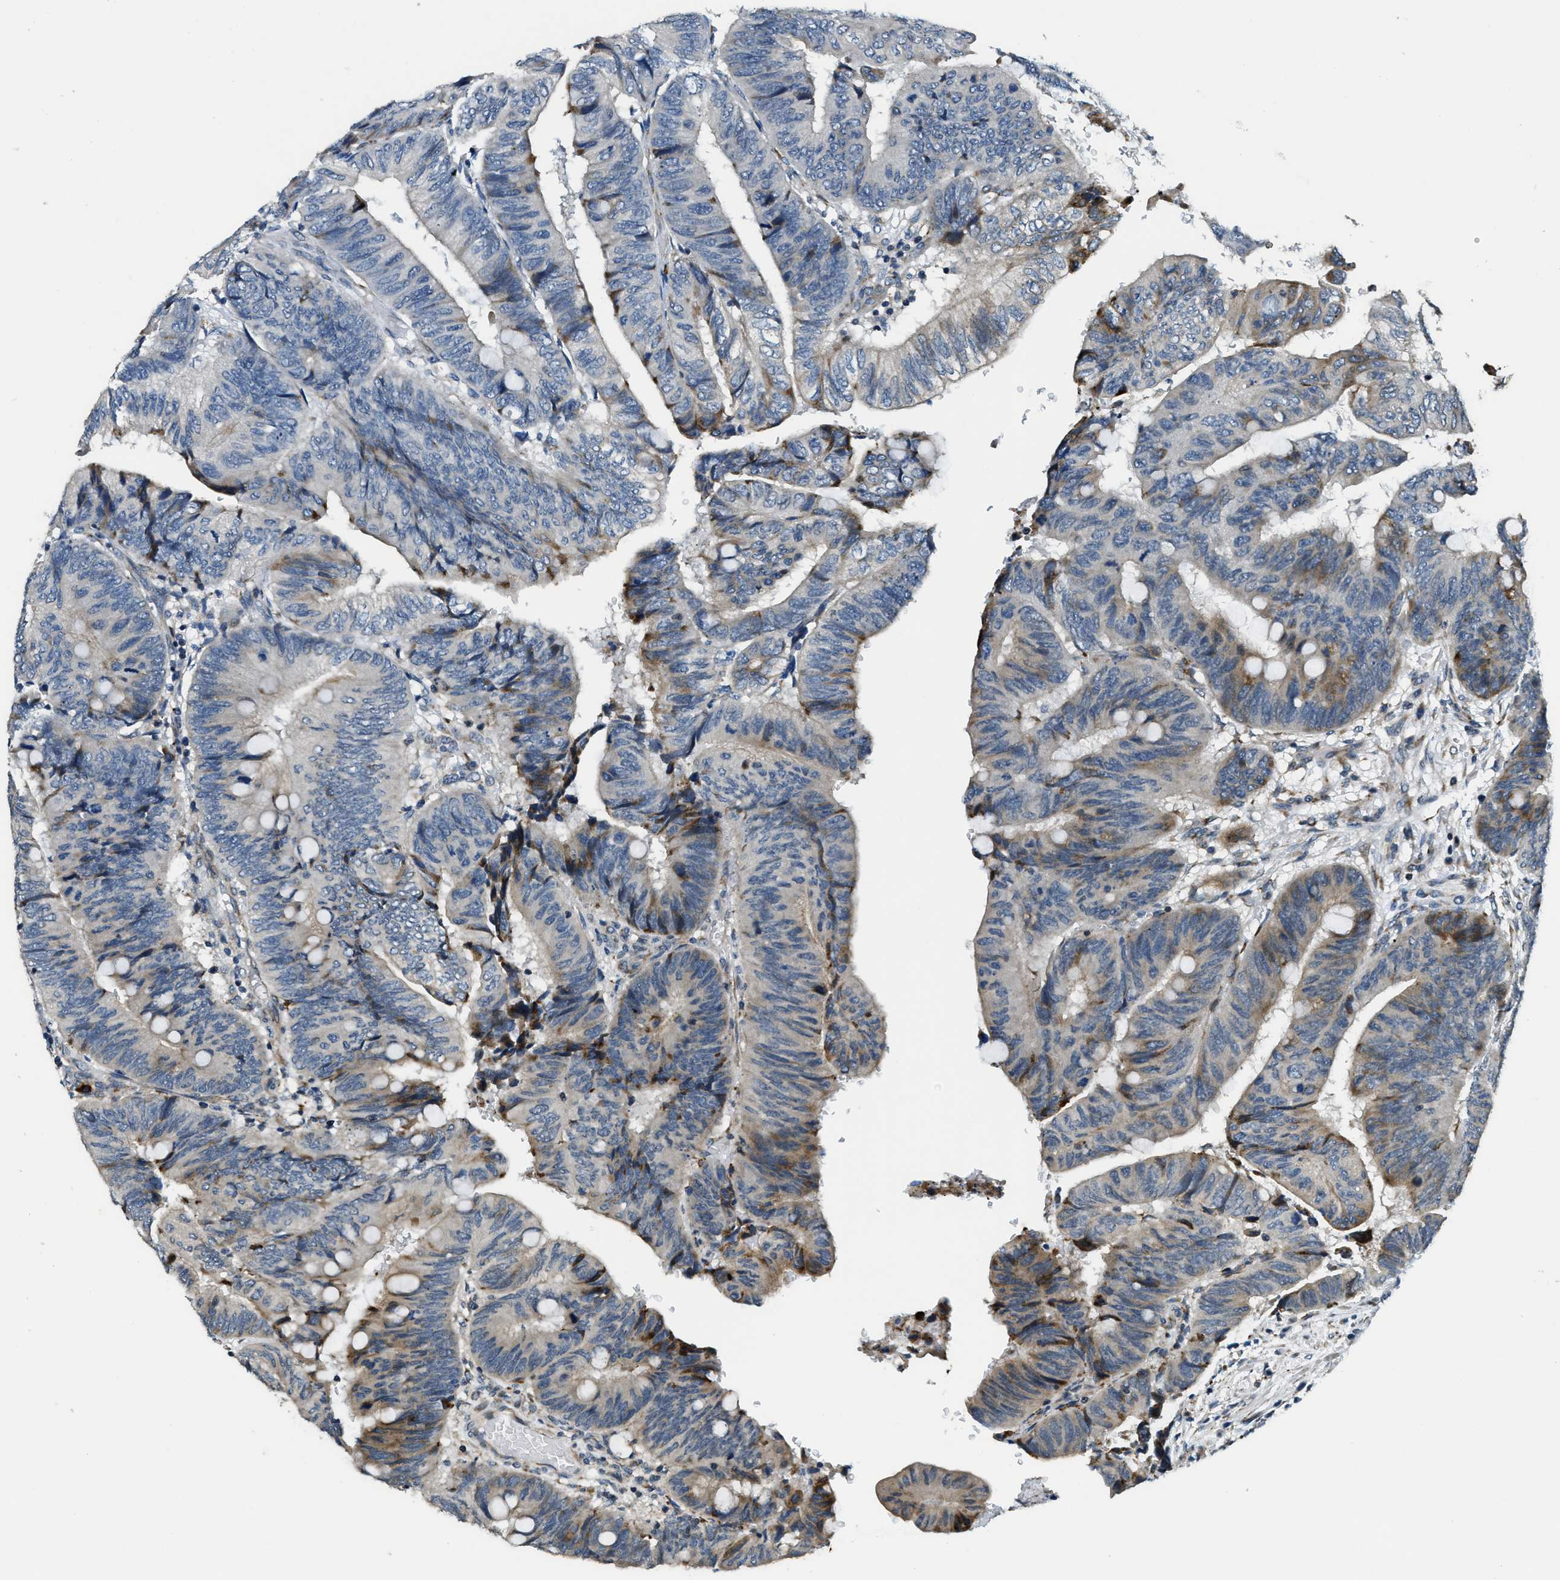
{"staining": {"intensity": "moderate", "quantity": "<25%", "location": "cytoplasmic/membranous"}, "tissue": "colorectal cancer", "cell_type": "Tumor cells", "image_type": "cancer", "snomed": [{"axis": "morphology", "description": "Normal tissue, NOS"}, {"axis": "morphology", "description": "Adenocarcinoma, NOS"}, {"axis": "topography", "description": "Rectum"}, {"axis": "topography", "description": "Peripheral nerve tissue"}], "caption": "Tumor cells exhibit low levels of moderate cytoplasmic/membranous staining in approximately <25% of cells in human colorectal cancer (adenocarcinoma). (Stains: DAB in brown, nuclei in blue, Microscopy: brightfield microscopy at high magnification).", "gene": "HERC2", "patient": {"sex": "male", "age": 92}}